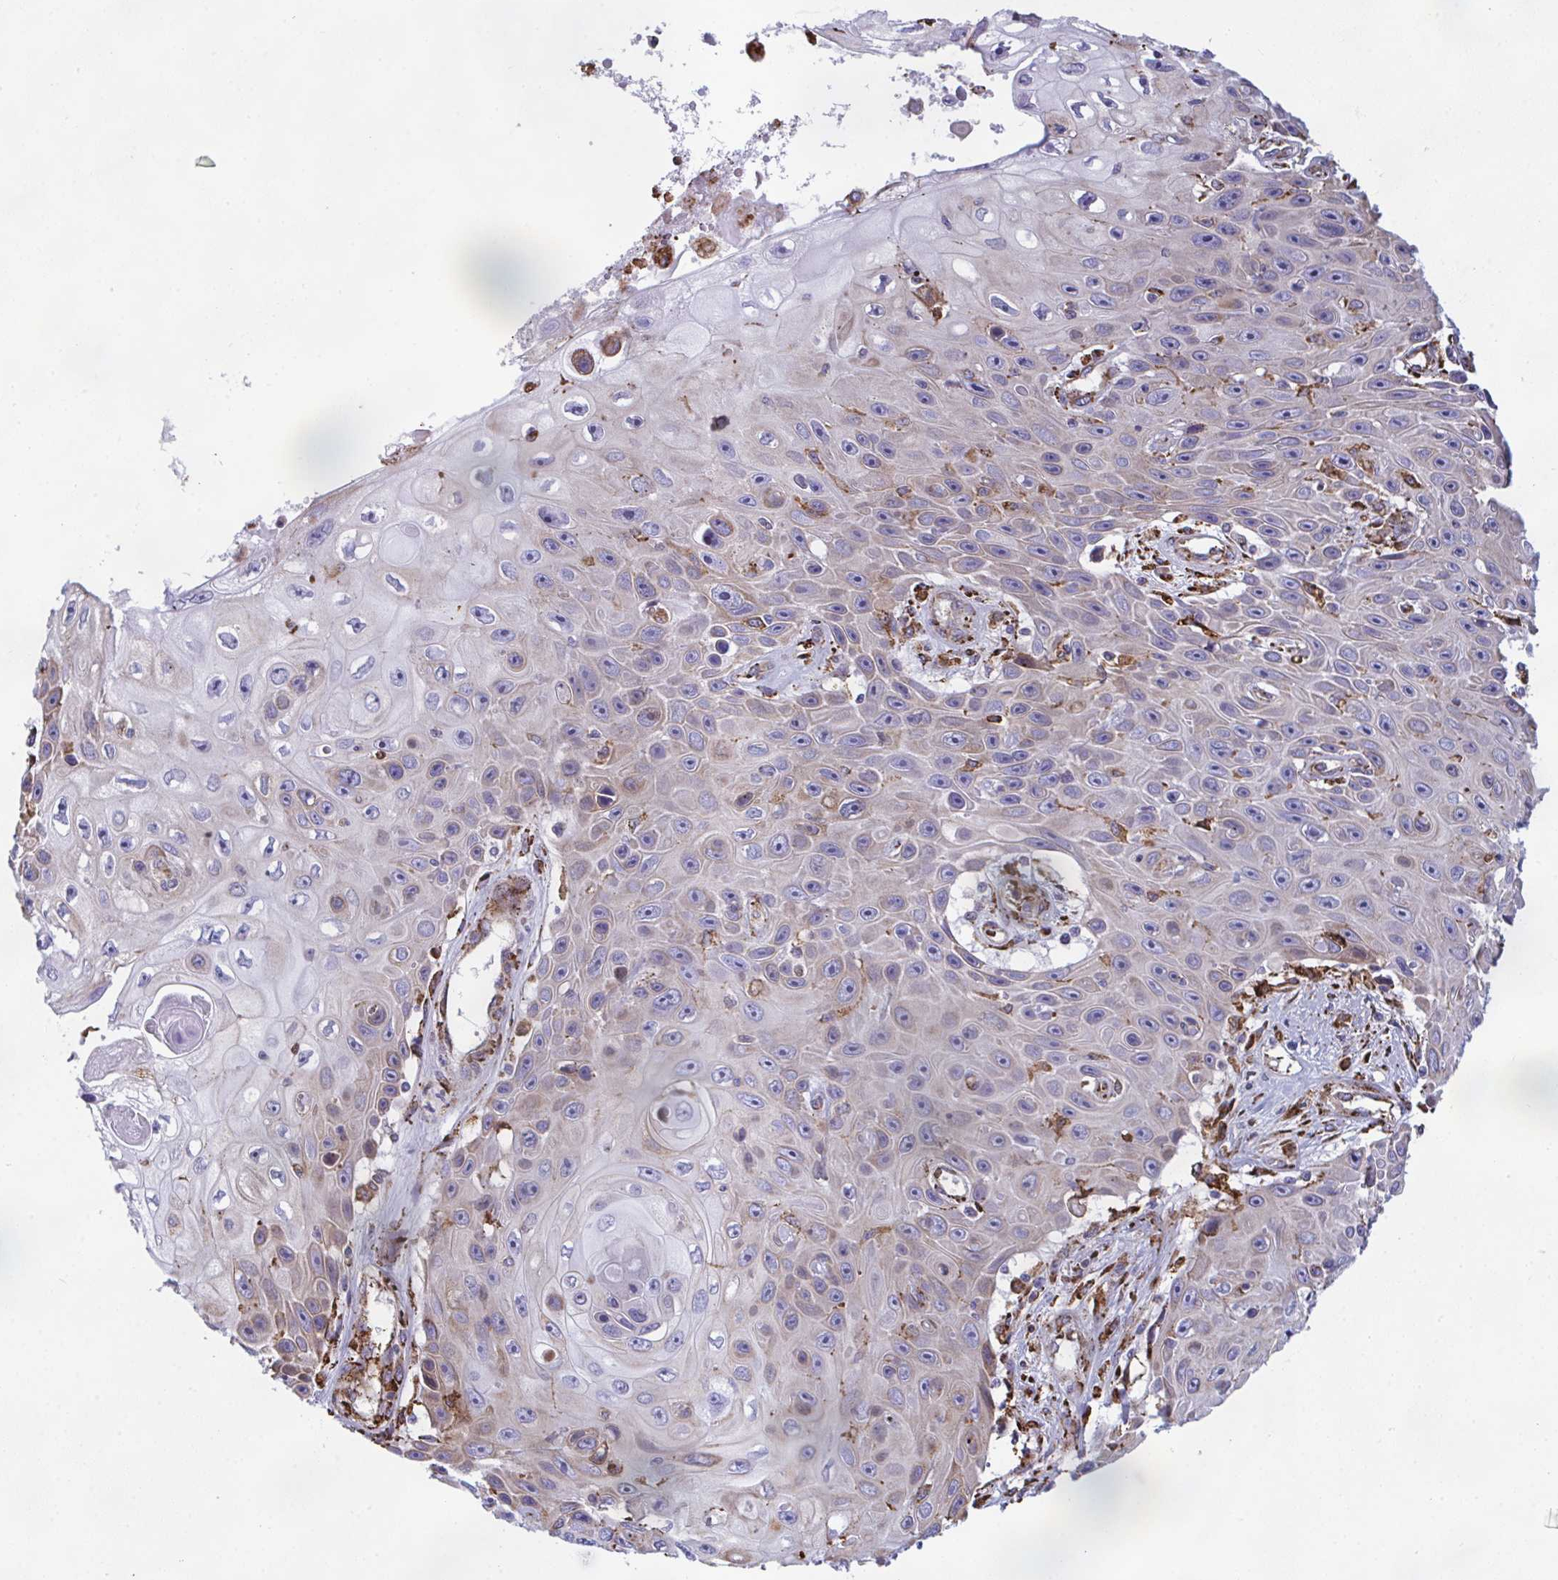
{"staining": {"intensity": "weak", "quantity": "<25%", "location": "cytoplasmic/membranous"}, "tissue": "skin cancer", "cell_type": "Tumor cells", "image_type": "cancer", "snomed": [{"axis": "morphology", "description": "Squamous cell carcinoma, NOS"}, {"axis": "topography", "description": "Skin"}], "caption": "IHC histopathology image of neoplastic tissue: human skin cancer (squamous cell carcinoma) stained with DAB shows no significant protein expression in tumor cells.", "gene": "PEAK3", "patient": {"sex": "male", "age": 82}}